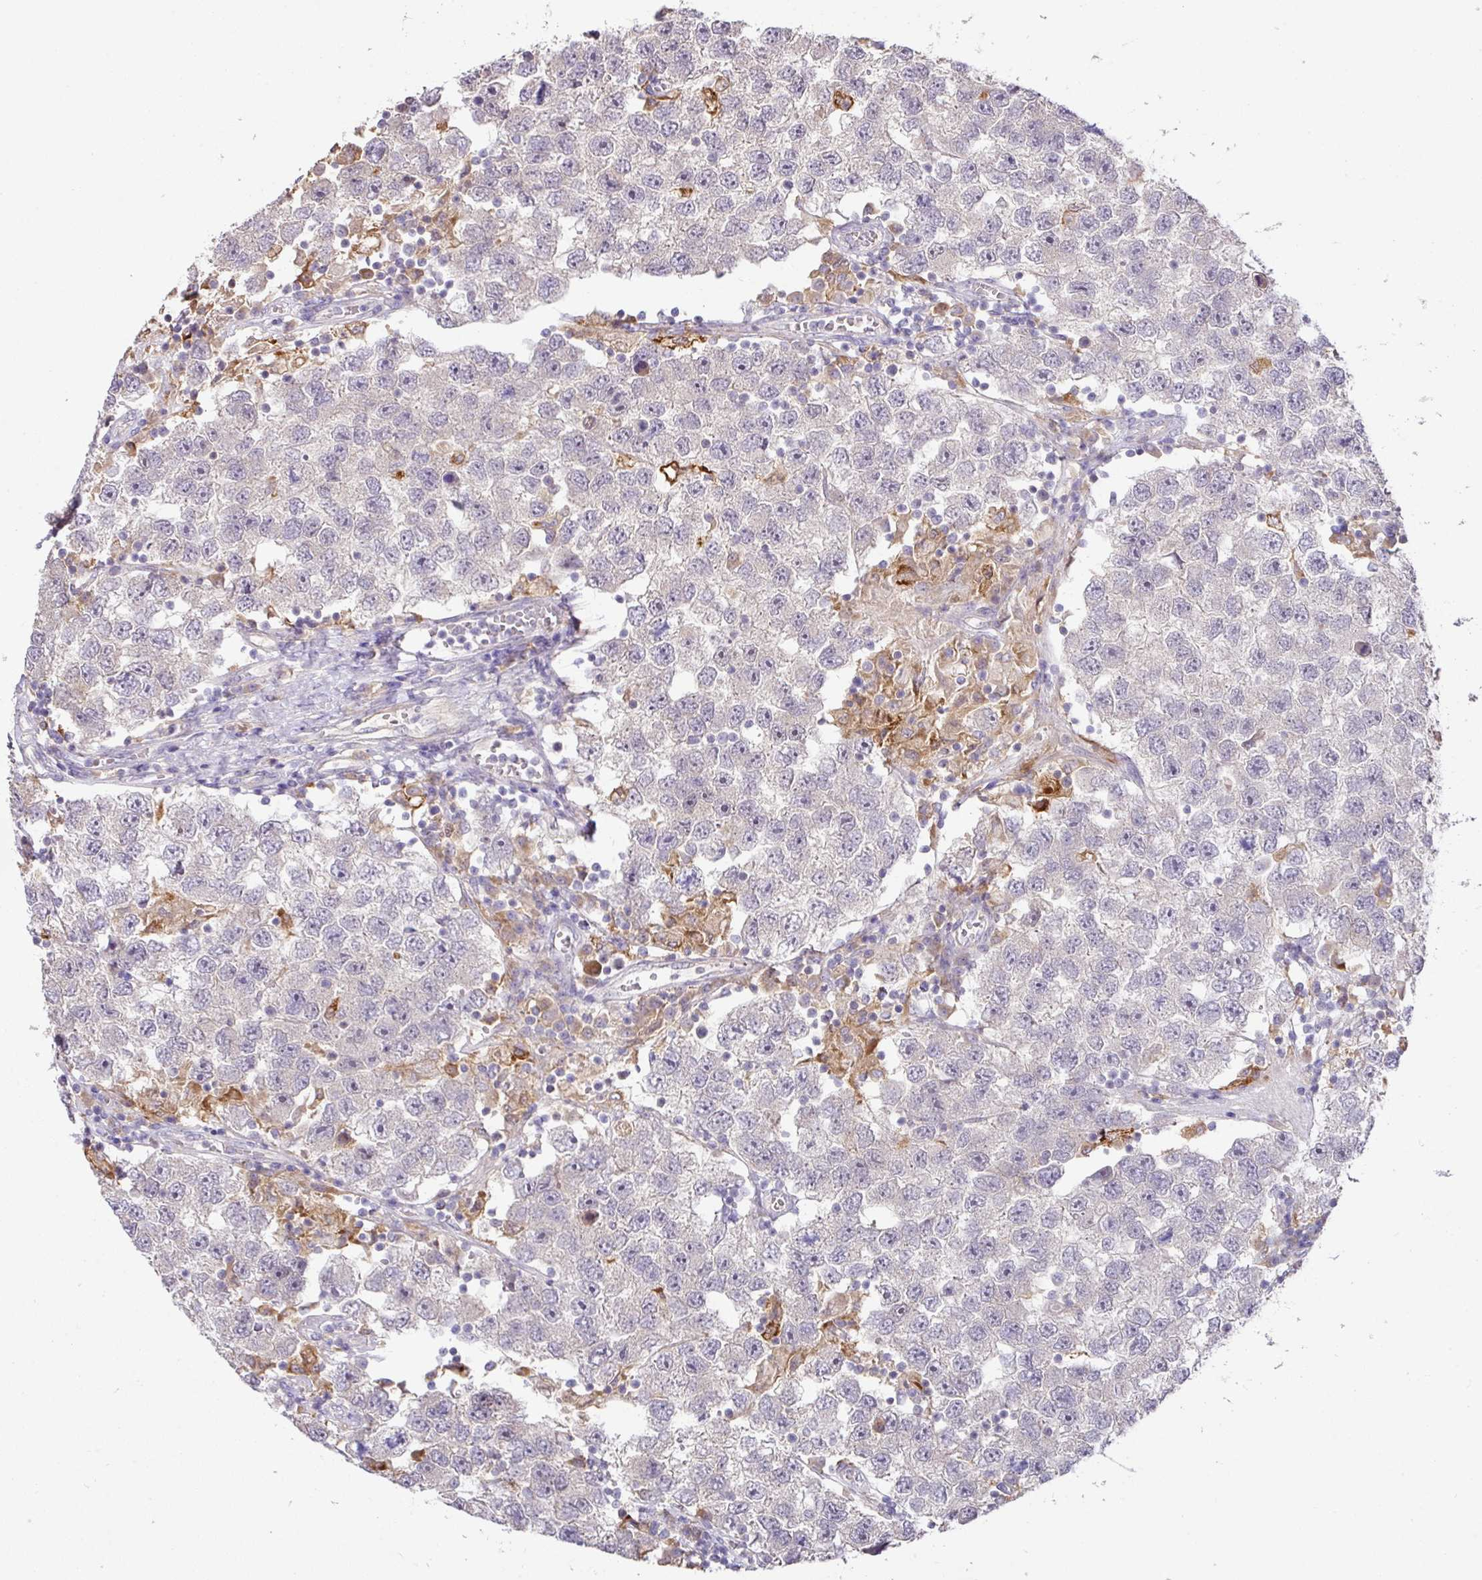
{"staining": {"intensity": "negative", "quantity": "none", "location": "none"}, "tissue": "testis cancer", "cell_type": "Tumor cells", "image_type": "cancer", "snomed": [{"axis": "morphology", "description": "Seminoma, NOS"}, {"axis": "topography", "description": "Testis"}], "caption": "IHC micrograph of human testis seminoma stained for a protein (brown), which reveals no positivity in tumor cells.", "gene": "GCNT7", "patient": {"sex": "male", "age": 26}}